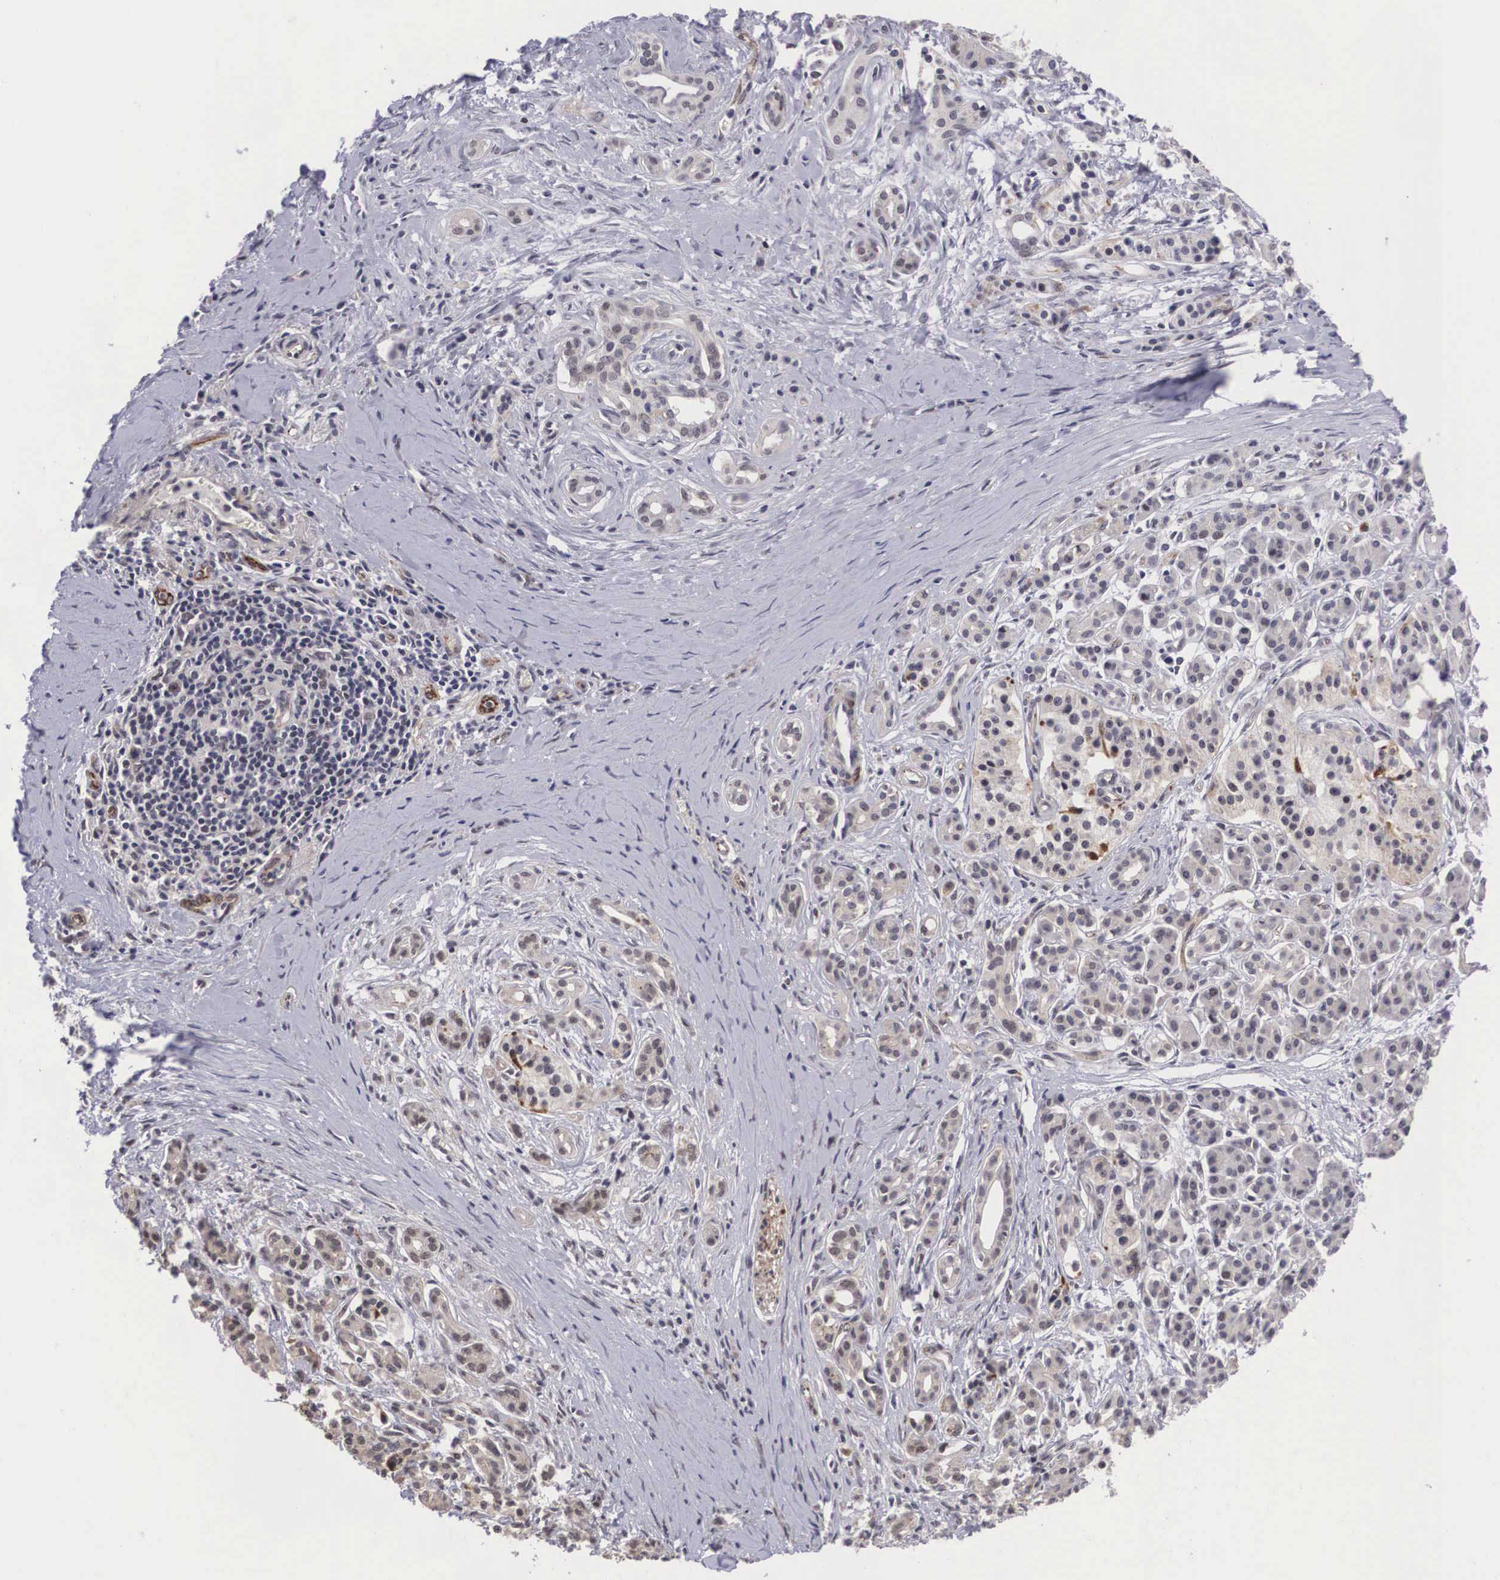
{"staining": {"intensity": "negative", "quantity": "none", "location": "none"}, "tissue": "pancreatic cancer", "cell_type": "Tumor cells", "image_type": "cancer", "snomed": [{"axis": "morphology", "description": "Adenocarcinoma, NOS"}, {"axis": "topography", "description": "Pancreas"}], "caption": "The IHC micrograph has no significant expression in tumor cells of pancreatic cancer tissue.", "gene": "MORC2", "patient": {"sex": "male", "age": 59}}